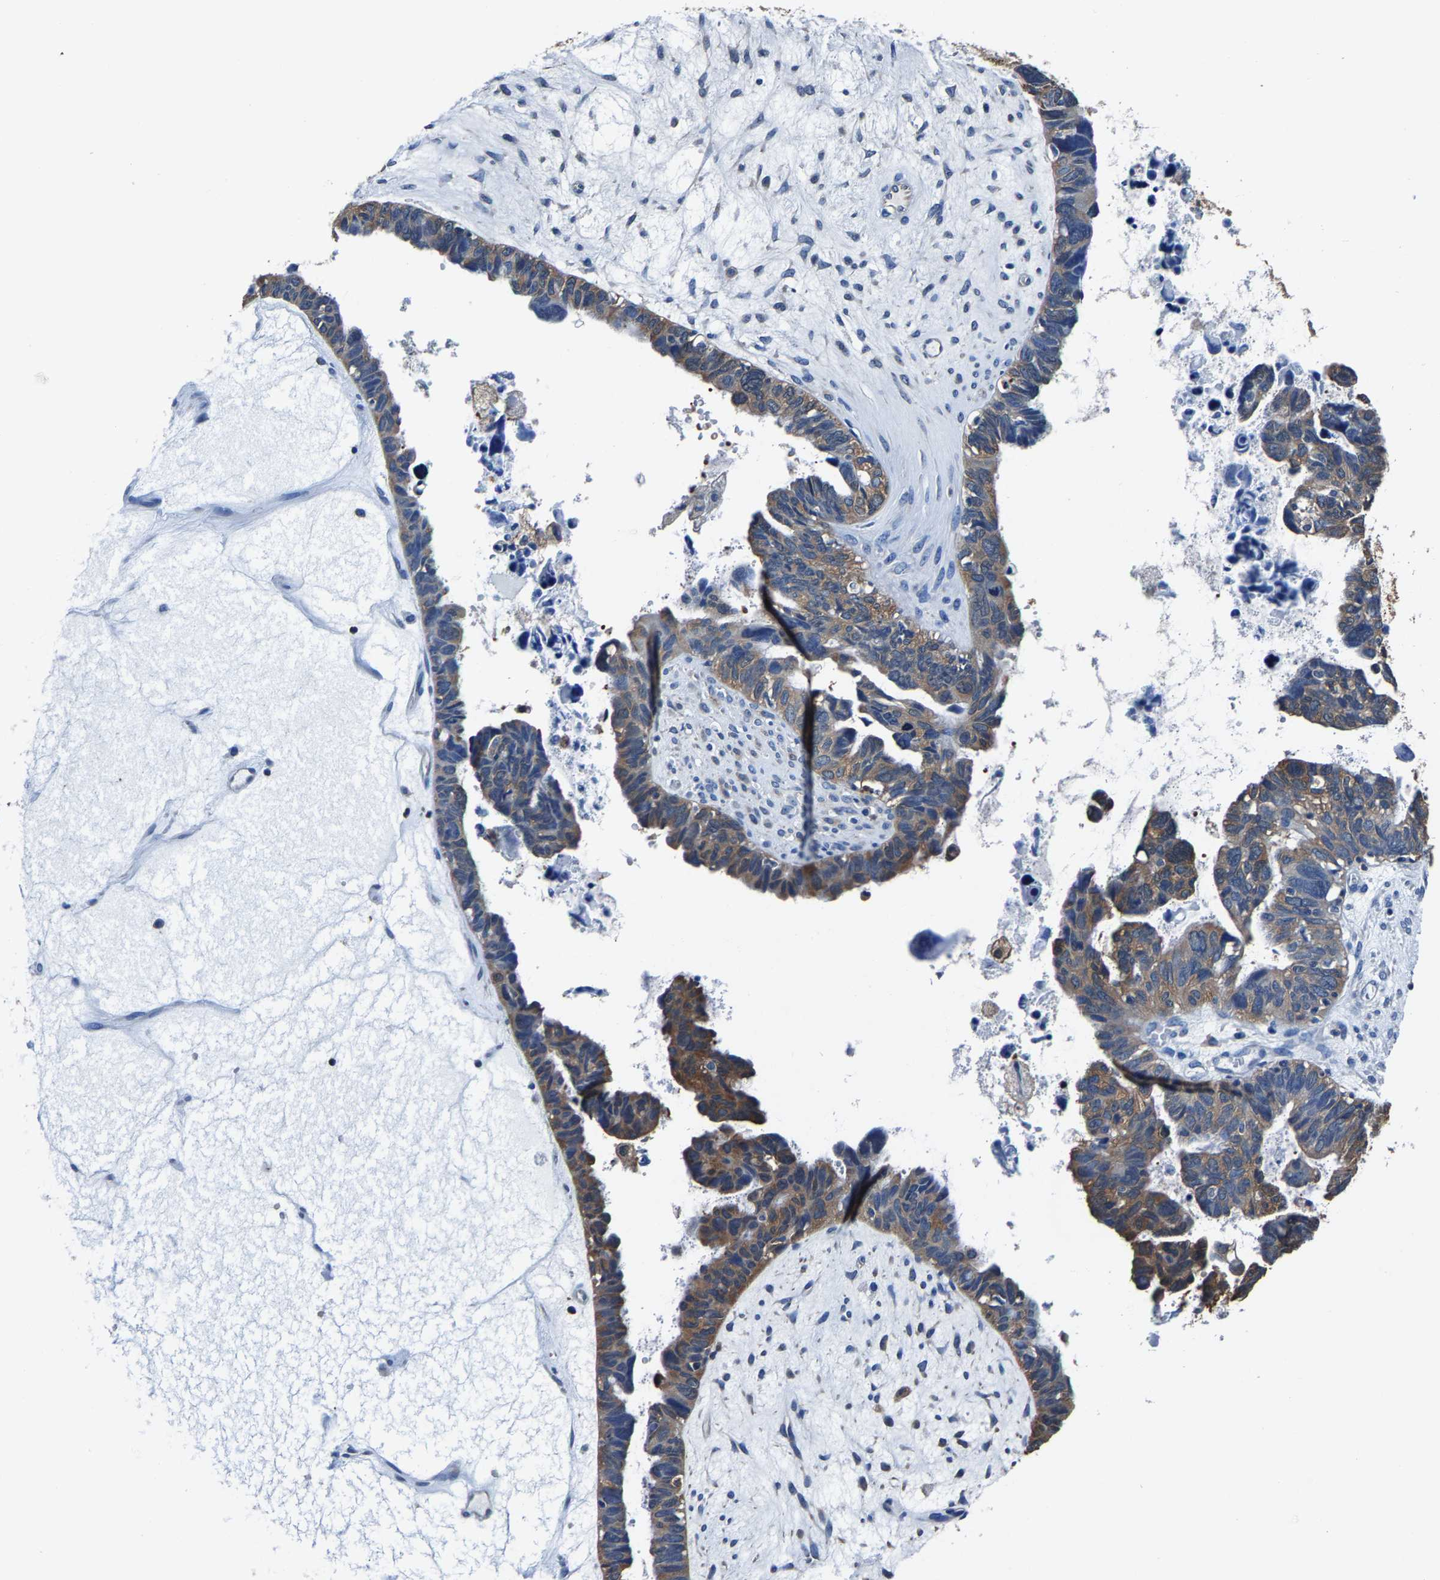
{"staining": {"intensity": "moderate", "quantity": "25%-75%", "location": "cytoplasmic/membranous"}, "tissue": "ovarian cancer", "cell_type": "Tumor cells", "image_type": "cancer", "snomed": [{"axis": "morphology", "description": "Cystadenocarcinoma, serous, NOS"}, {"axis": "topography", "description": "Ovary"}], "caption": "Ovarian cancer (serous cystadenocarcinoma) stained with a protein marker reveals moderate staining in tumor cells.", "gene": "ALDOB", "patient": {"sex": "female", "age": 79}}